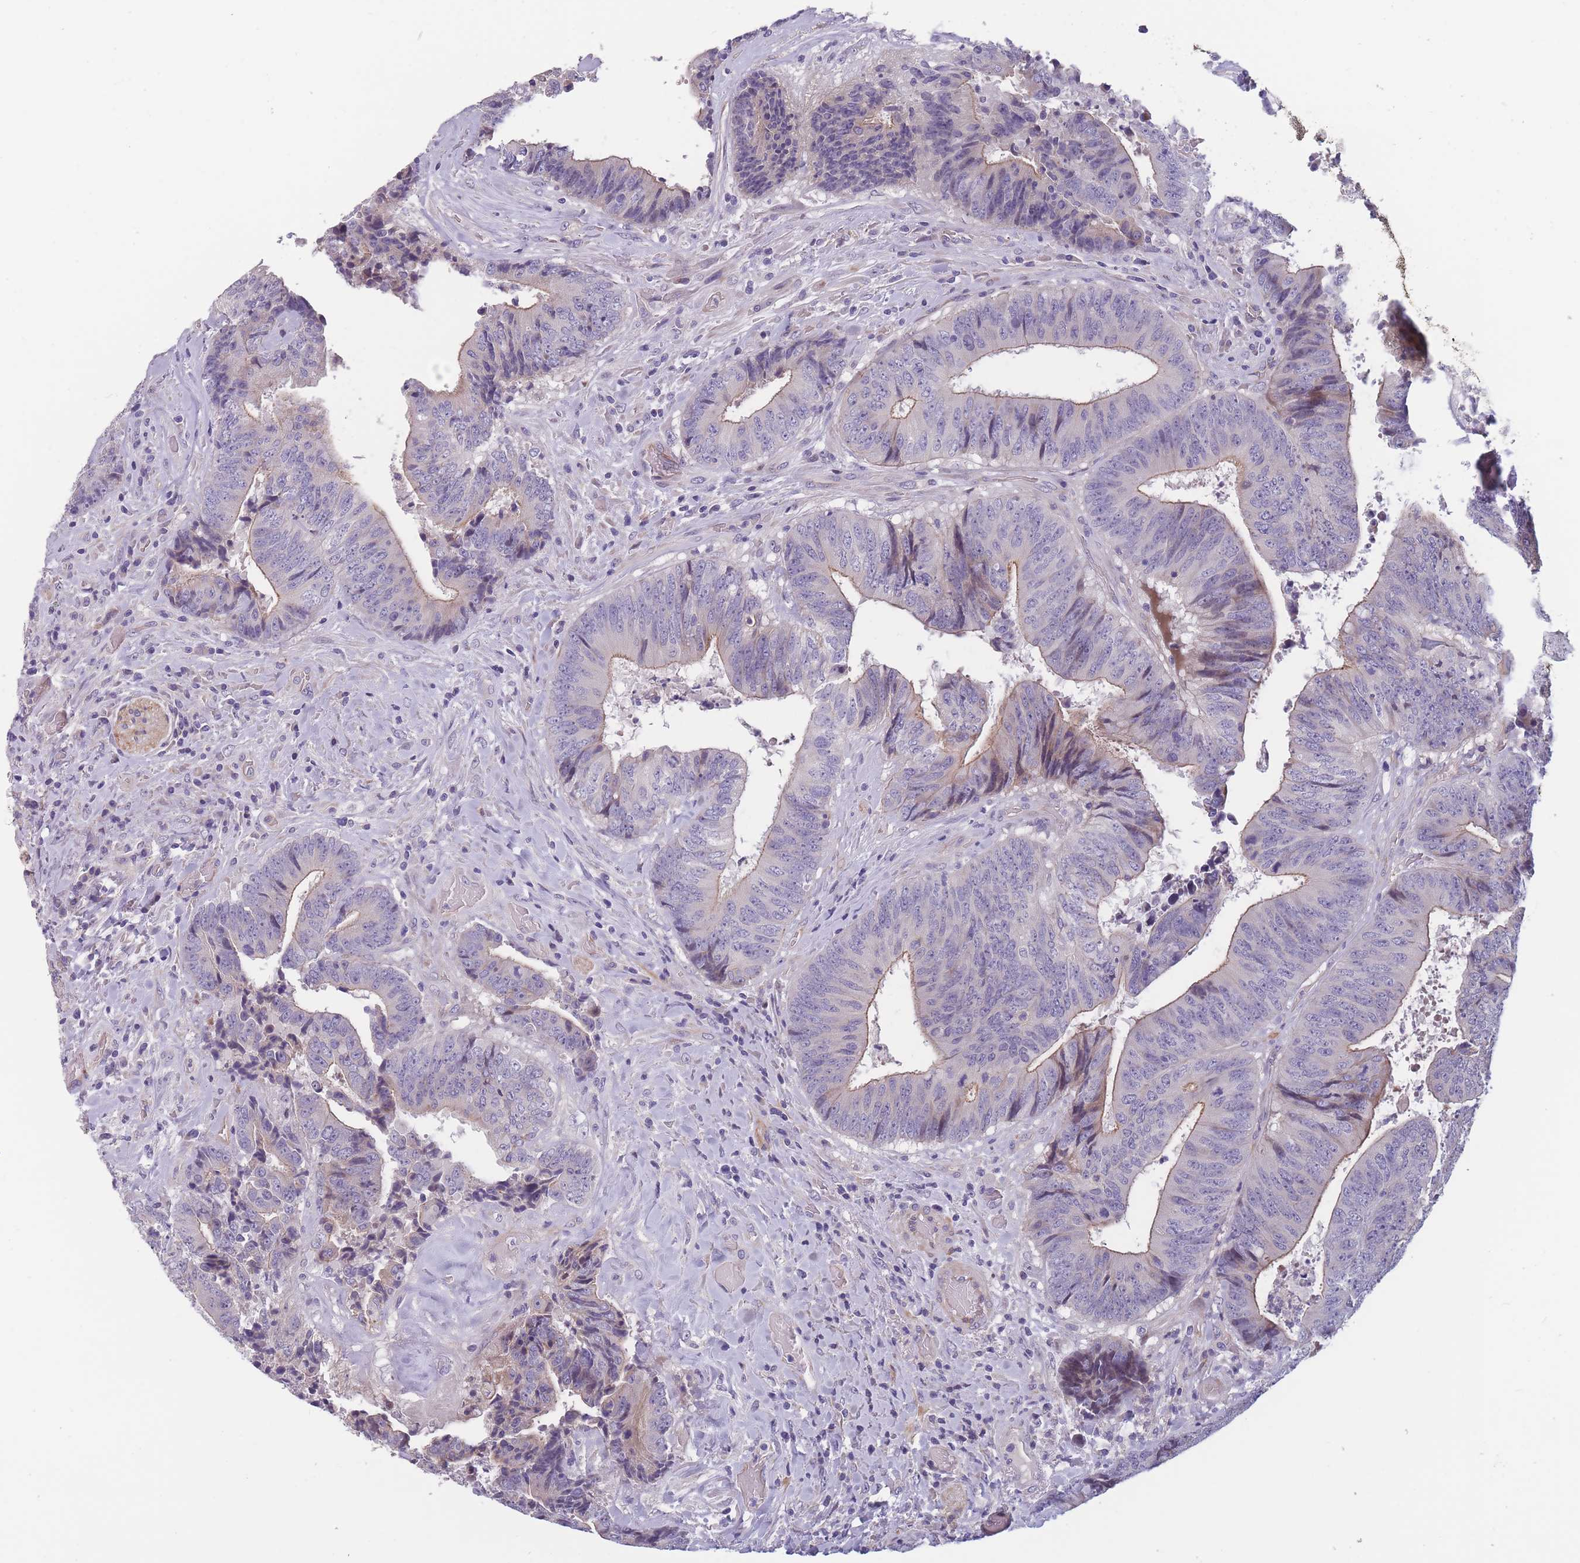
{"staining": {"intensity": "weak", "quantity": "25%-75%", "location": "cytoplasmic/membranous"}, "tissue": "colorectal cancer", "cell_type": "Tumor cells", "image_type": "cancer", "snomed": [{"axis": "morphology", "description": "Adenocarcinoma, NOS"}, {"axis": "topography", "description": "Rectum"}], "caption": "This image reveals IHC staining of human adenocarcinoma (colorectal), with low weak cytoplasmic/membranous staining in about 25%-75% of tumor cells.", "gene": "FAM83F", "patient": {"sex": "male", "age": 72}}